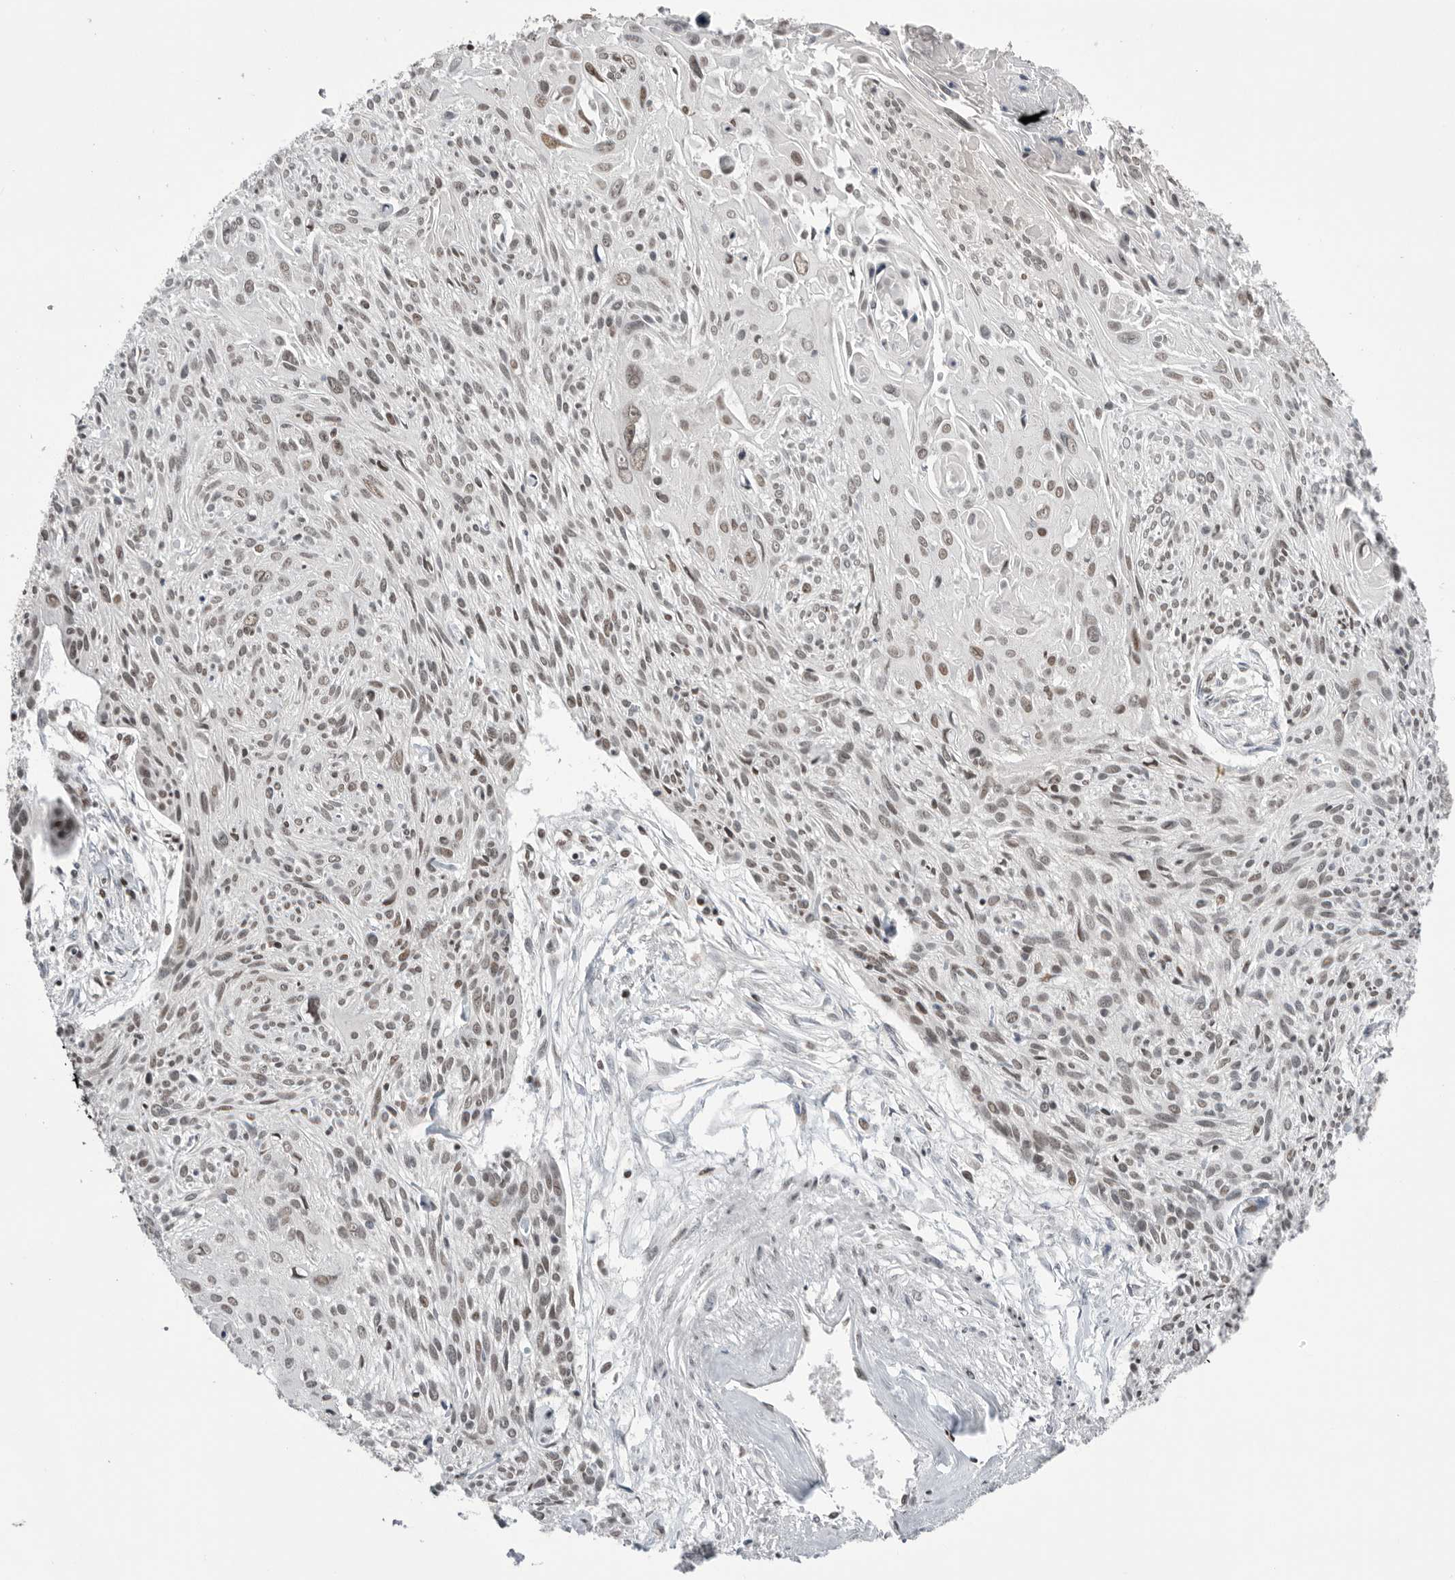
{"staining": {"intensity": "moderate", "quantity": ">75%", "location": "nuclear"}, "tissue": "cervical cancer", "cell_type": "Tumor cells", "image_type": "cancer", "snomed": [{"axis": "morphology", "description": "Squamous cell carcinoma, NOS"}, {"axis": "topography", "description": "Cervix"}], "caption": "Immunohistochemistry (DAB (3,3'-diaminobenzidine)) staining of human squamous cell carcinoma (cervical) reveals moderate nuclear protein positivity in approximately >75% of tumor cells. (DAB IHC, brown staining for protein, blue staining for nuclei).", "gene": "POU5F1", "patient": {"sex": "female", "age": 51}}